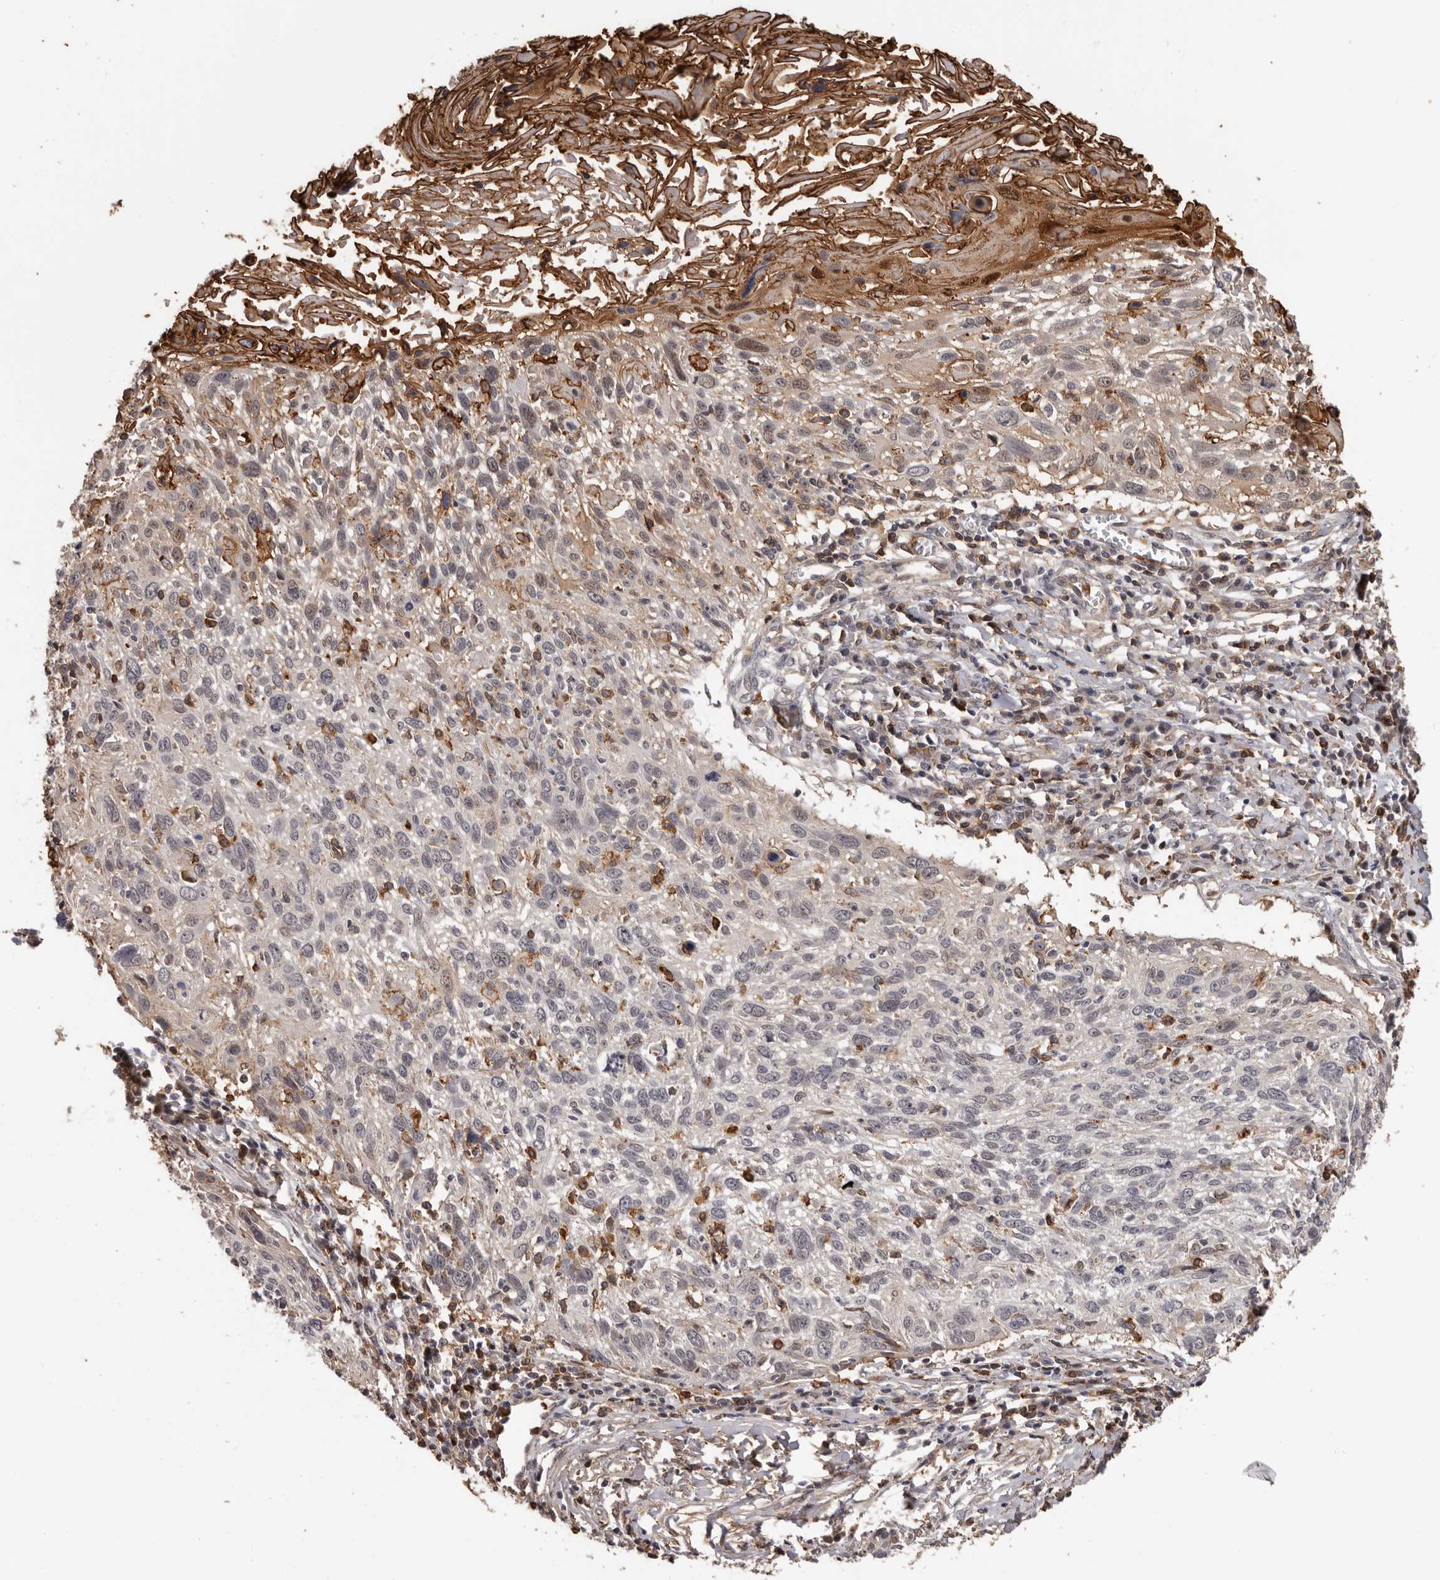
{"staining": {"intensity": "strong", "quantity": "<25%", "location": "cytoplasmic/membranous"}, "tissue": "cervical cancer", "cell_type": "Tumor cells", "image_type": "cancer", "snomed": [{"axis": "morphology", "description": "Squamous cell carcinoma, NOS"}, {"axis": "topography", "description": "Cervix"}], "caption": "Cervical cancer stained with immunohistochemistry exhibits strong cytoplasmic/membranous positivity in about <25% of tumor cells.", "gene": "PRR12", "patient": {"sex": "female", "age": 51}}